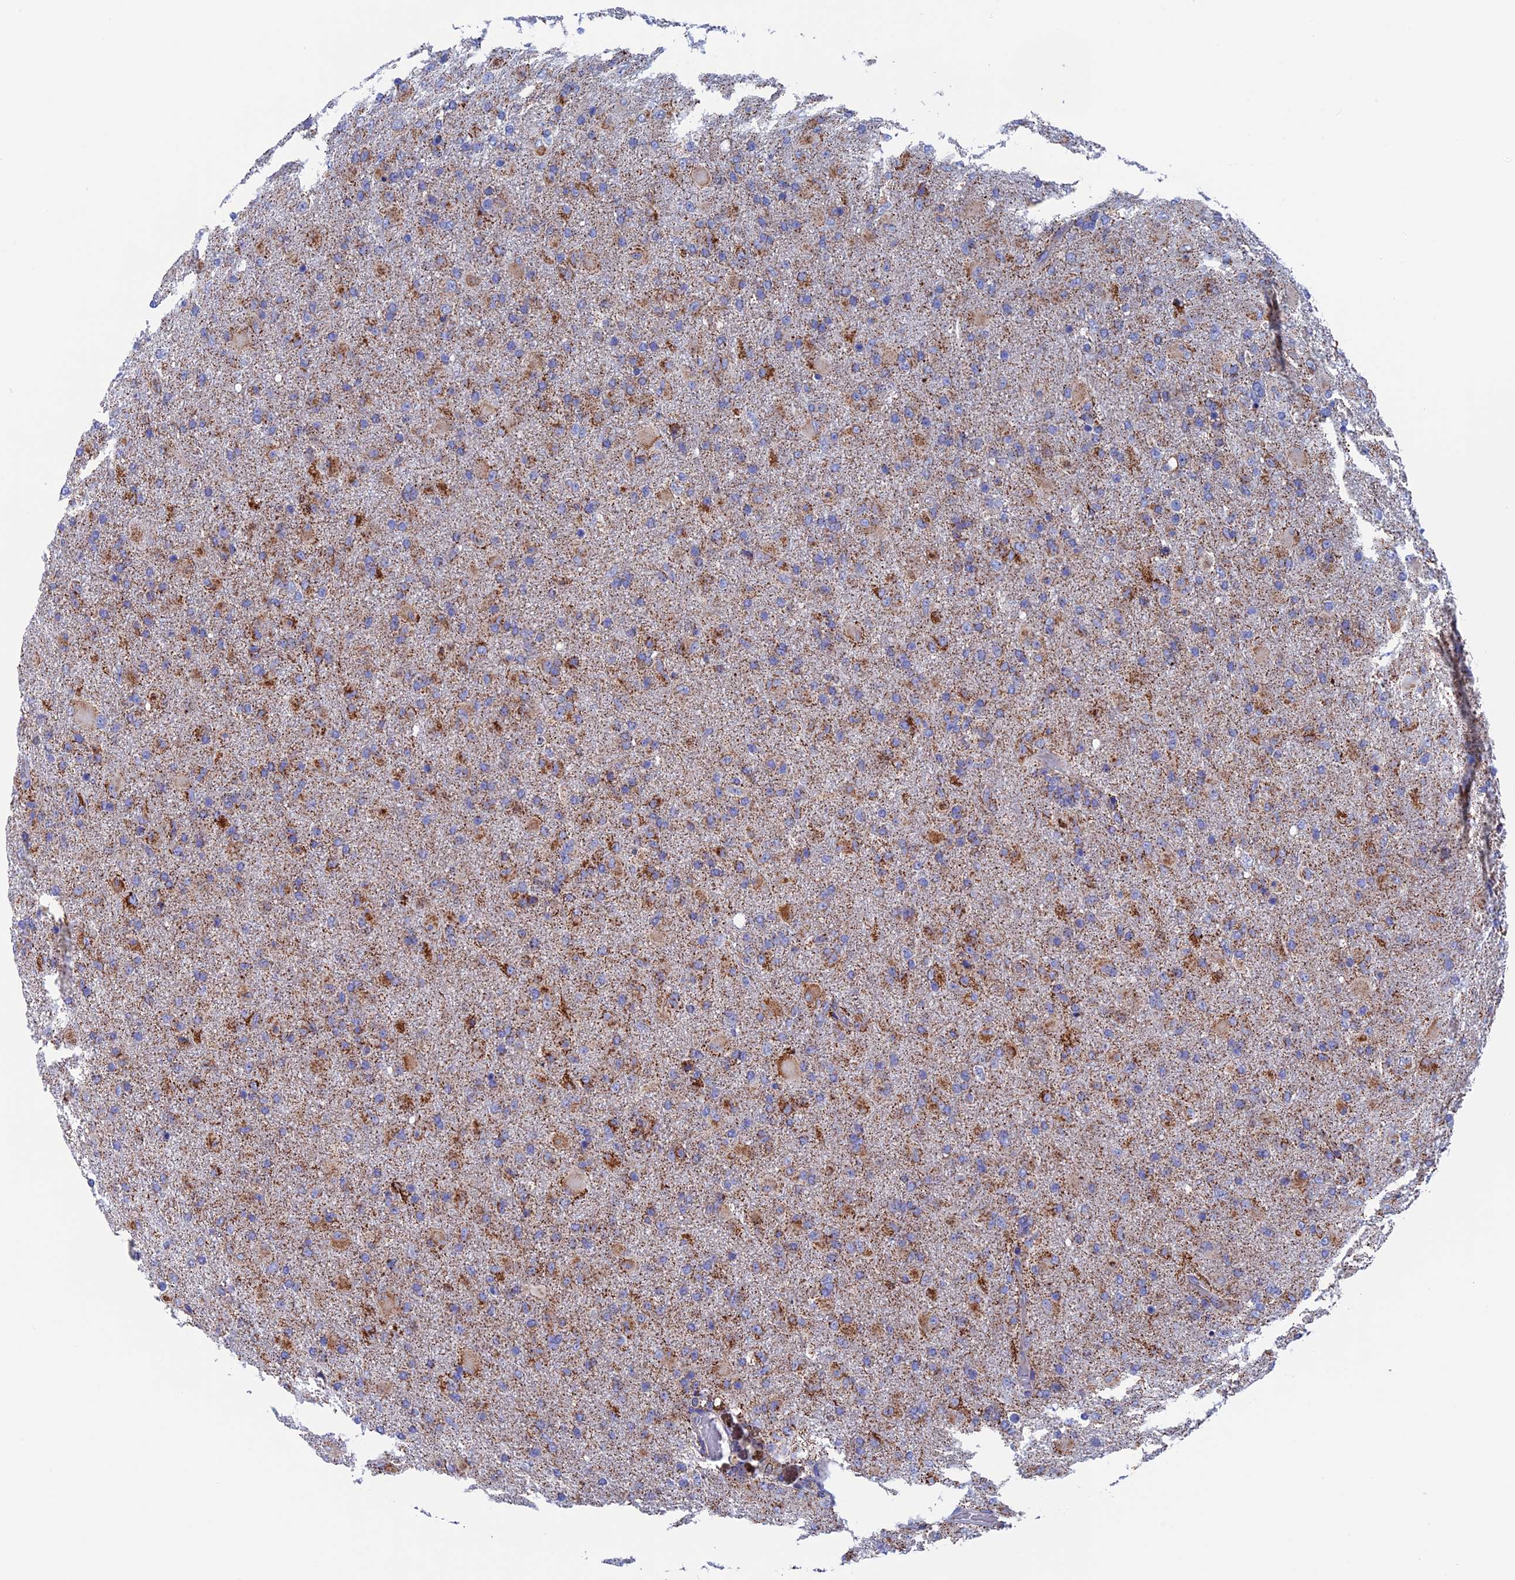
{"staining": {"intensity": "strong", "quantity": "<25%", "location": "cytoplasmic/membranous"}, "tissue": "glioma", "cell_type": "Tumor cells", "image_type": "cancer", "snomed": [{"axis": "morphology", "description": "Glioma, malignant, Low grade"}, {"axis": "topography", "description": "Brain"}], "caption": "Glioma stained for a protein exhibits strong cytoplasmic/membranous positivity in tumor cells.", "gene": "WDR83", "patient": {"sex": "male", "age": 65}}